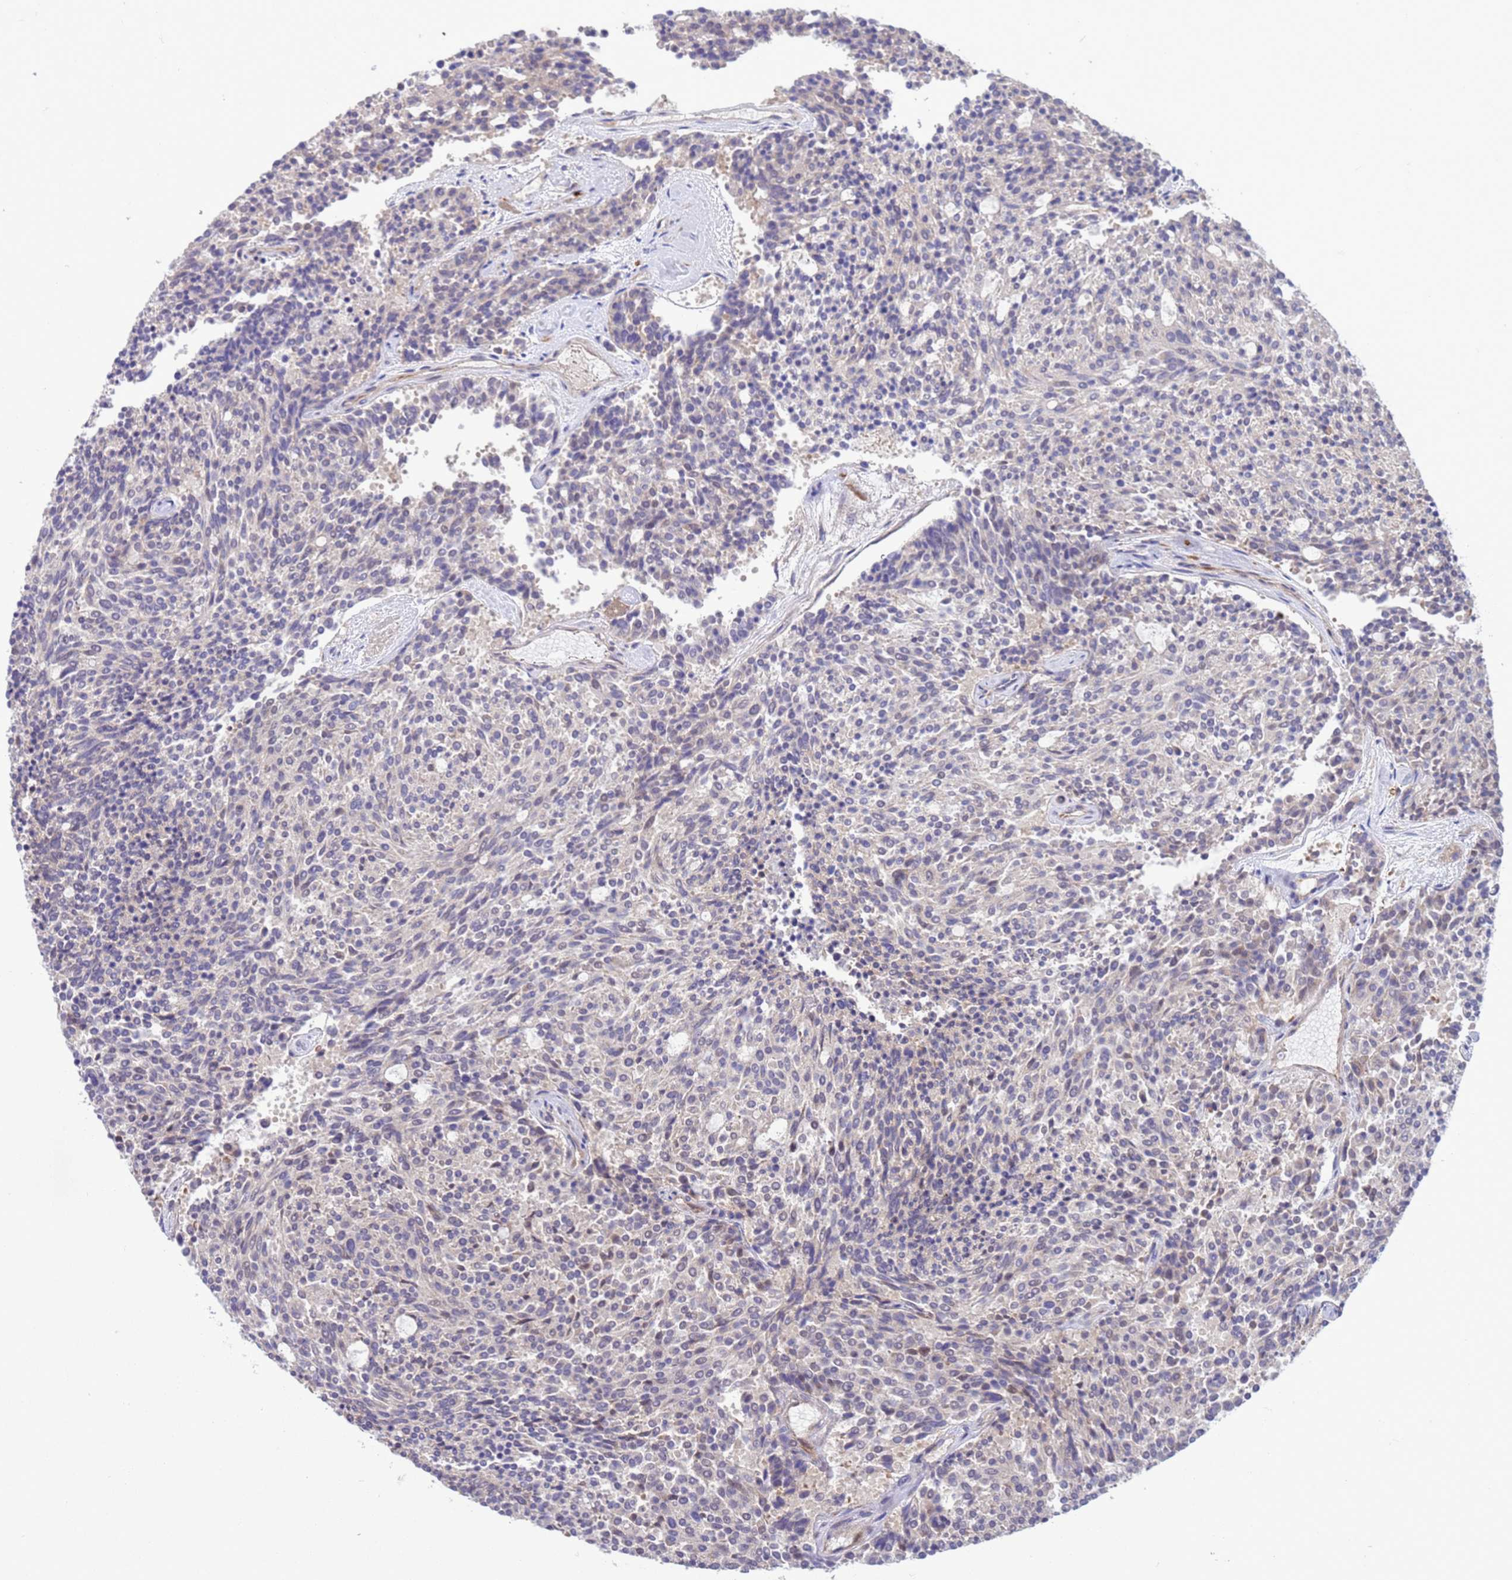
{"staining": {"intensity": "weak", "quantity": "<25%", "location": "cytoplasmic/membranous"}, "tissue": "carcinoid", "cell_type": "Tumor cells", "image_type": "cancer", "snomed": [{"axis": "morphology", "description": "Carcinoid, malignant, NOS"}, {"axis": "topography", "description": "Pancreas"}], "caption": "Tumor cells show no significant staining in carcinoid (malignant).", "gene": "GJA10", "patient": {"sex": "female", "age": 54}}